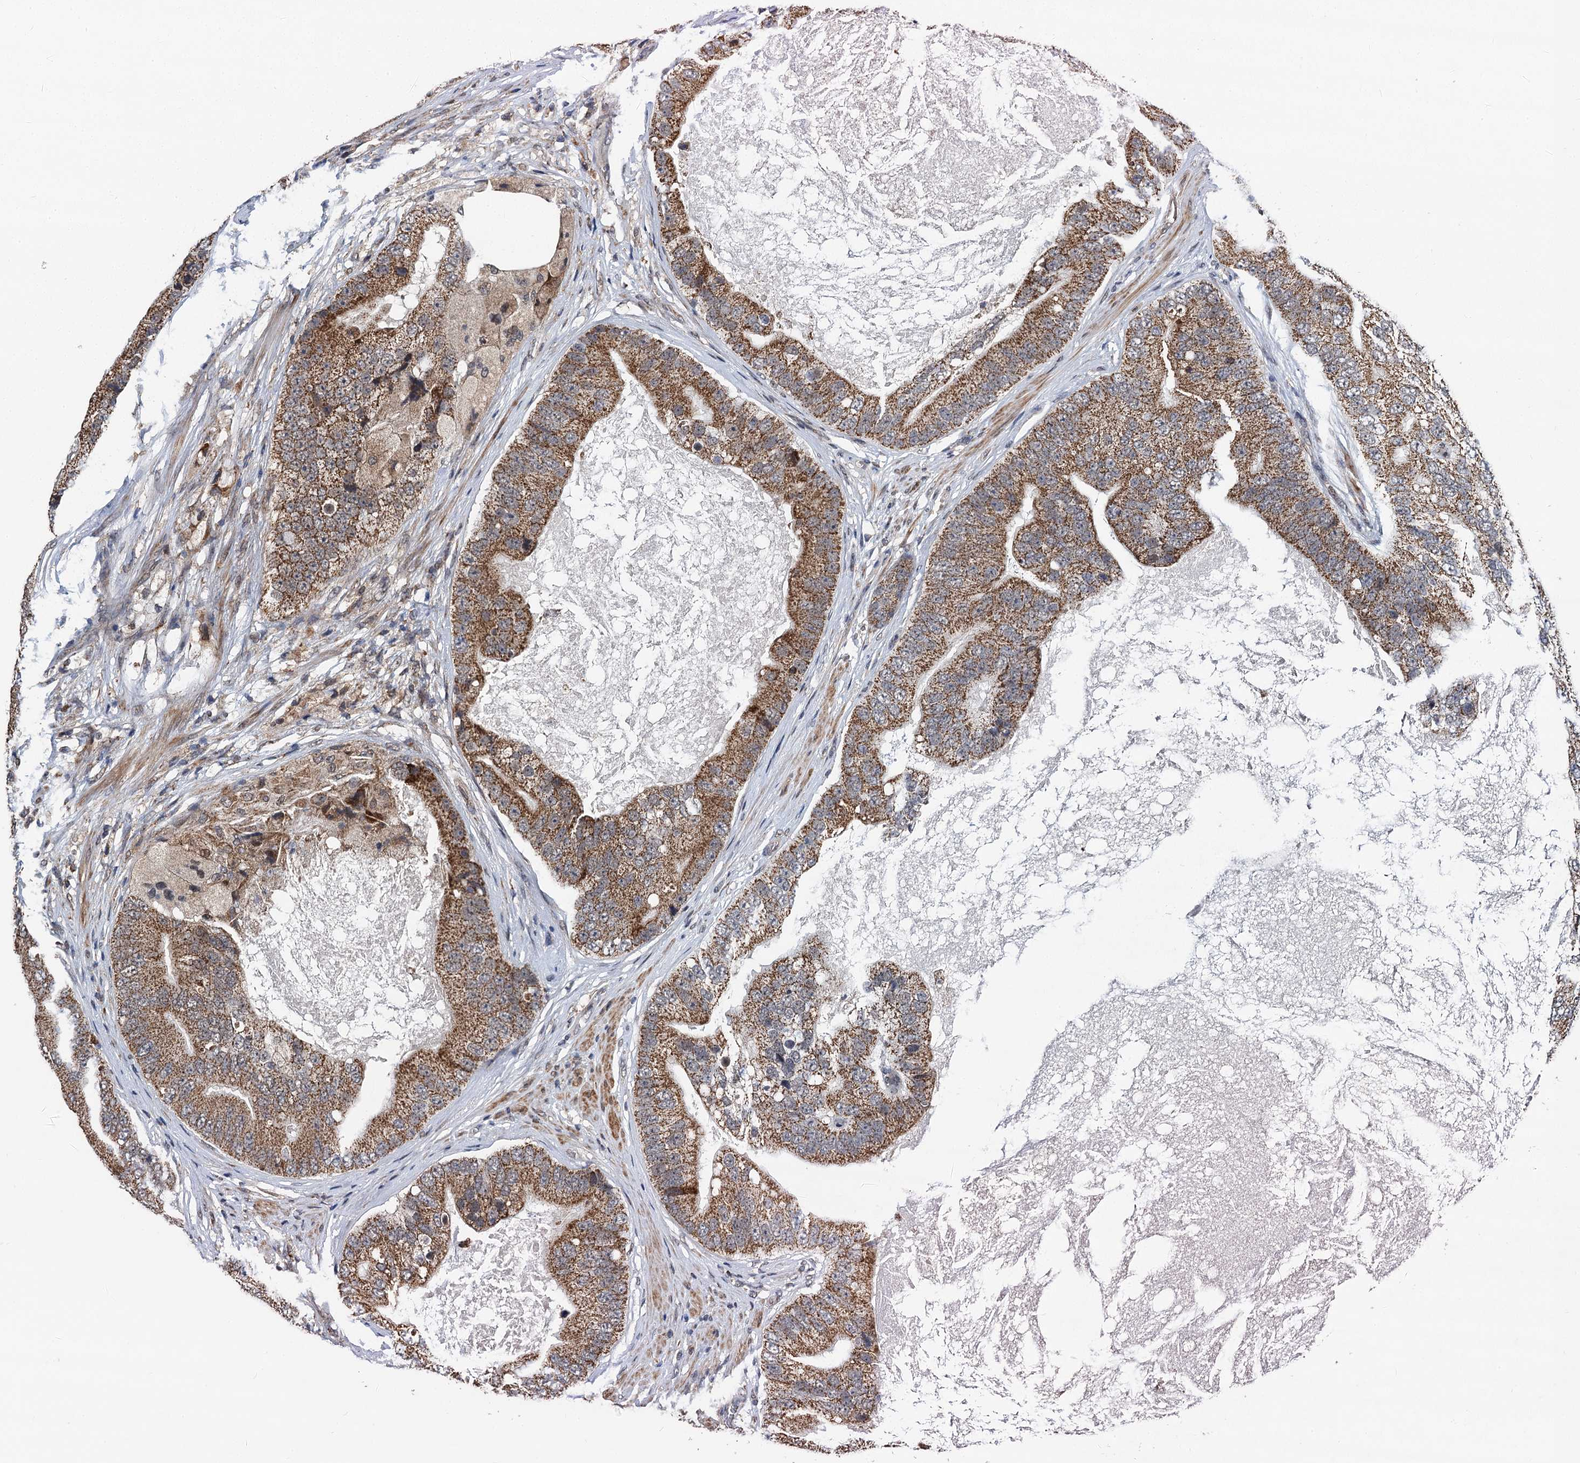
{"staining": {"intensity": "moderate", "quantity": ">75%", "location": "cytoplasmic/membranous"}, "tissue": "prostate cancer", "cell_type": "Tumor cells", "image_type": "cancer", "snomed": [{"axis": "morphology", "description": "Adenocarcinoma, High grade"}, {"axis": "topography", "description": "Prostate"}], "caption": "IHC (DAB (3,3'-diaminobenzidine)) staining of prostate cancer (high-grade adenocarcinoma) demonstrates moderate cytoplasmic/membranous protein staining in about >75% of tumor cells.", "gene": "CMPK2", "patient": {"sex": "male", "age": 70}}